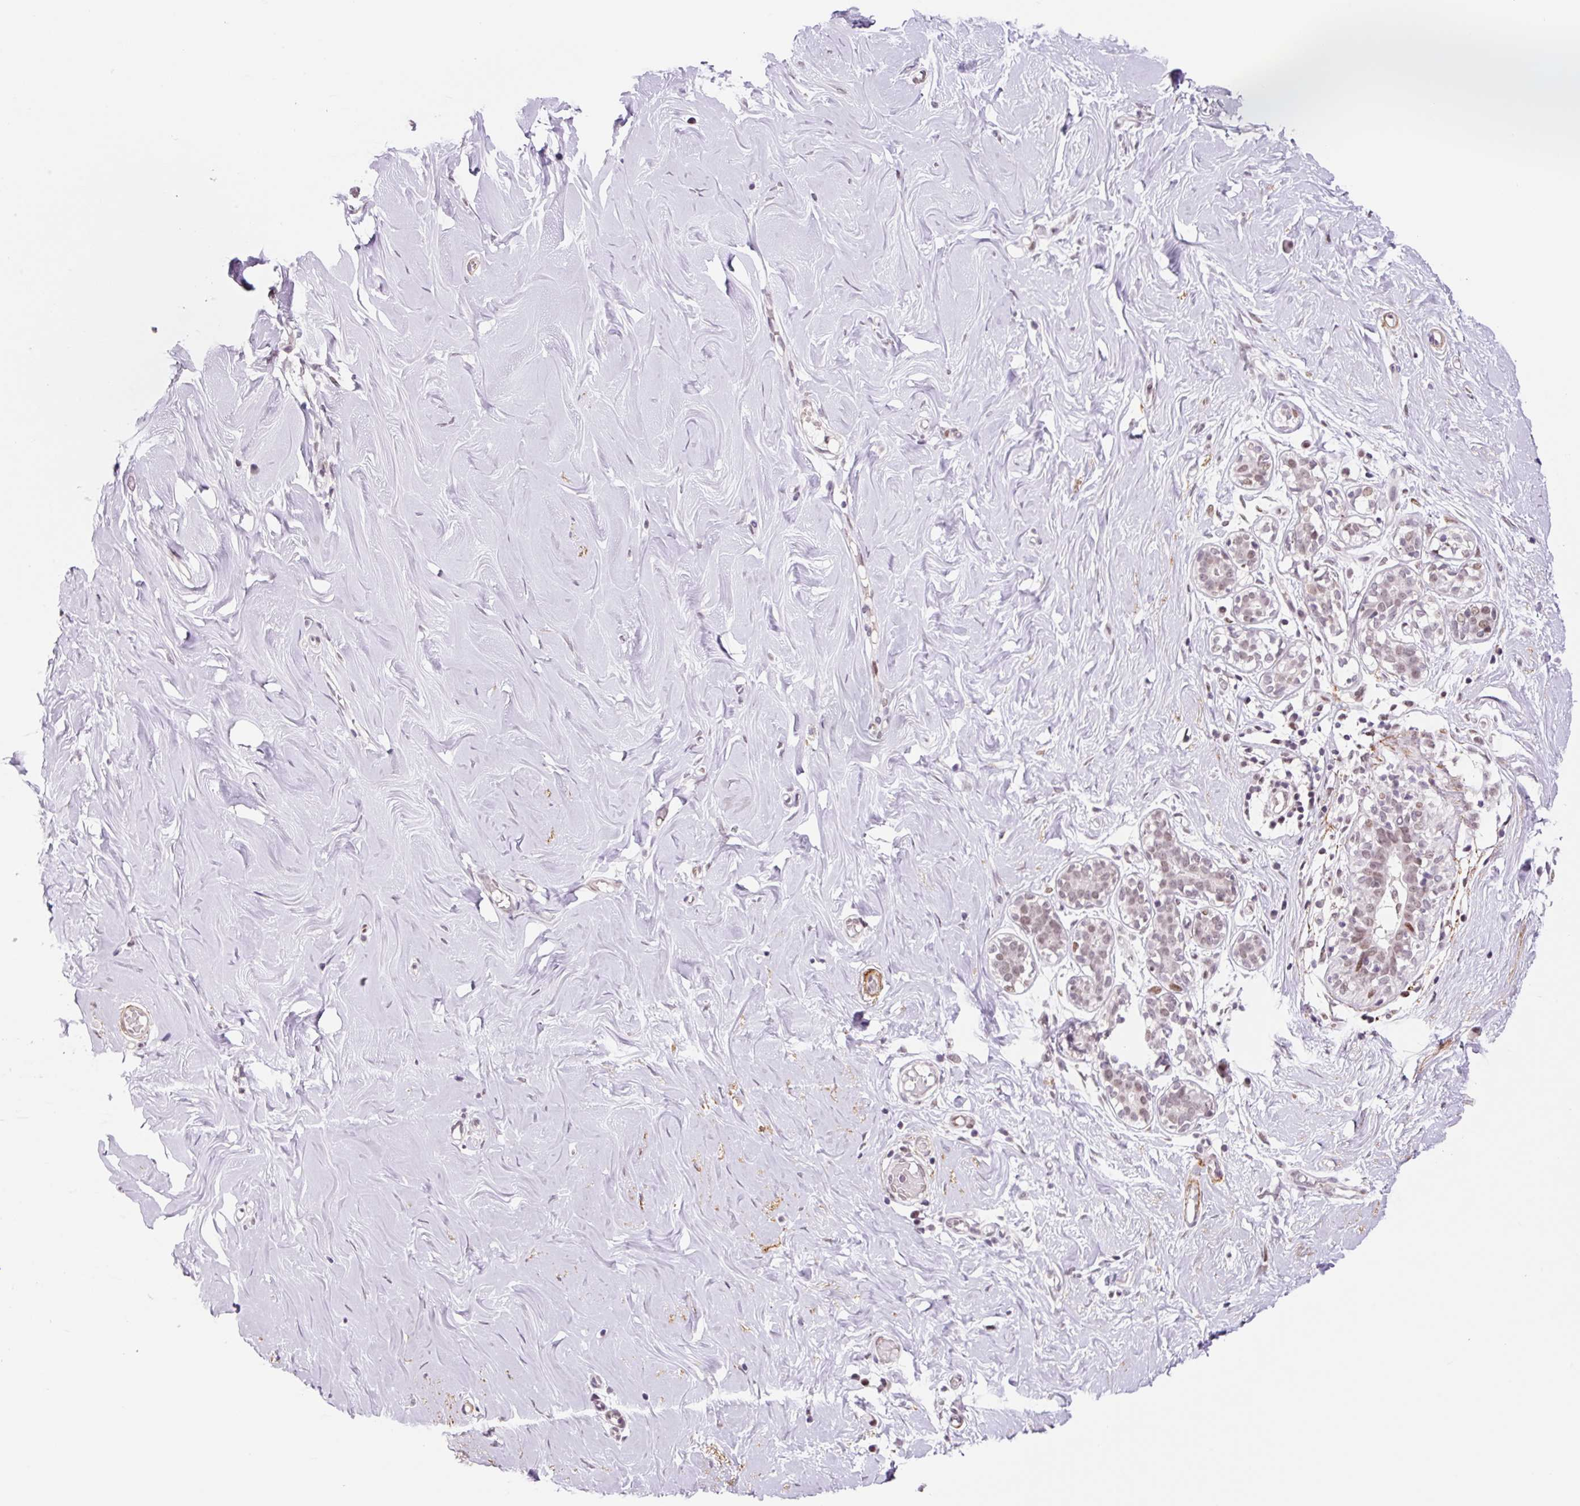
{"staining": {"intensity": "negative", "quantity": "none", "location": "none"}, "tissue": "breast", "cell_type": "Adipocytes", "image_type": "normal", "snomed": [{"axis": "morphology", "description": "Normal tissue, NOS"}, {"axis": "topography", "description": "Breast"}], "caption": "IHC histopathology image of normal breast: breast stained with DAB (3,3'-diaminobenzidine) shows no significant protein staining in adipocytes. (Stains: DAB immunohistochemistry (IHC) with hematoxylin counter stain, Microscopy: brightfield microscopy at high magnification).", "gene": "CCNL2", "patient": {"sex": "female", "age": 27}}